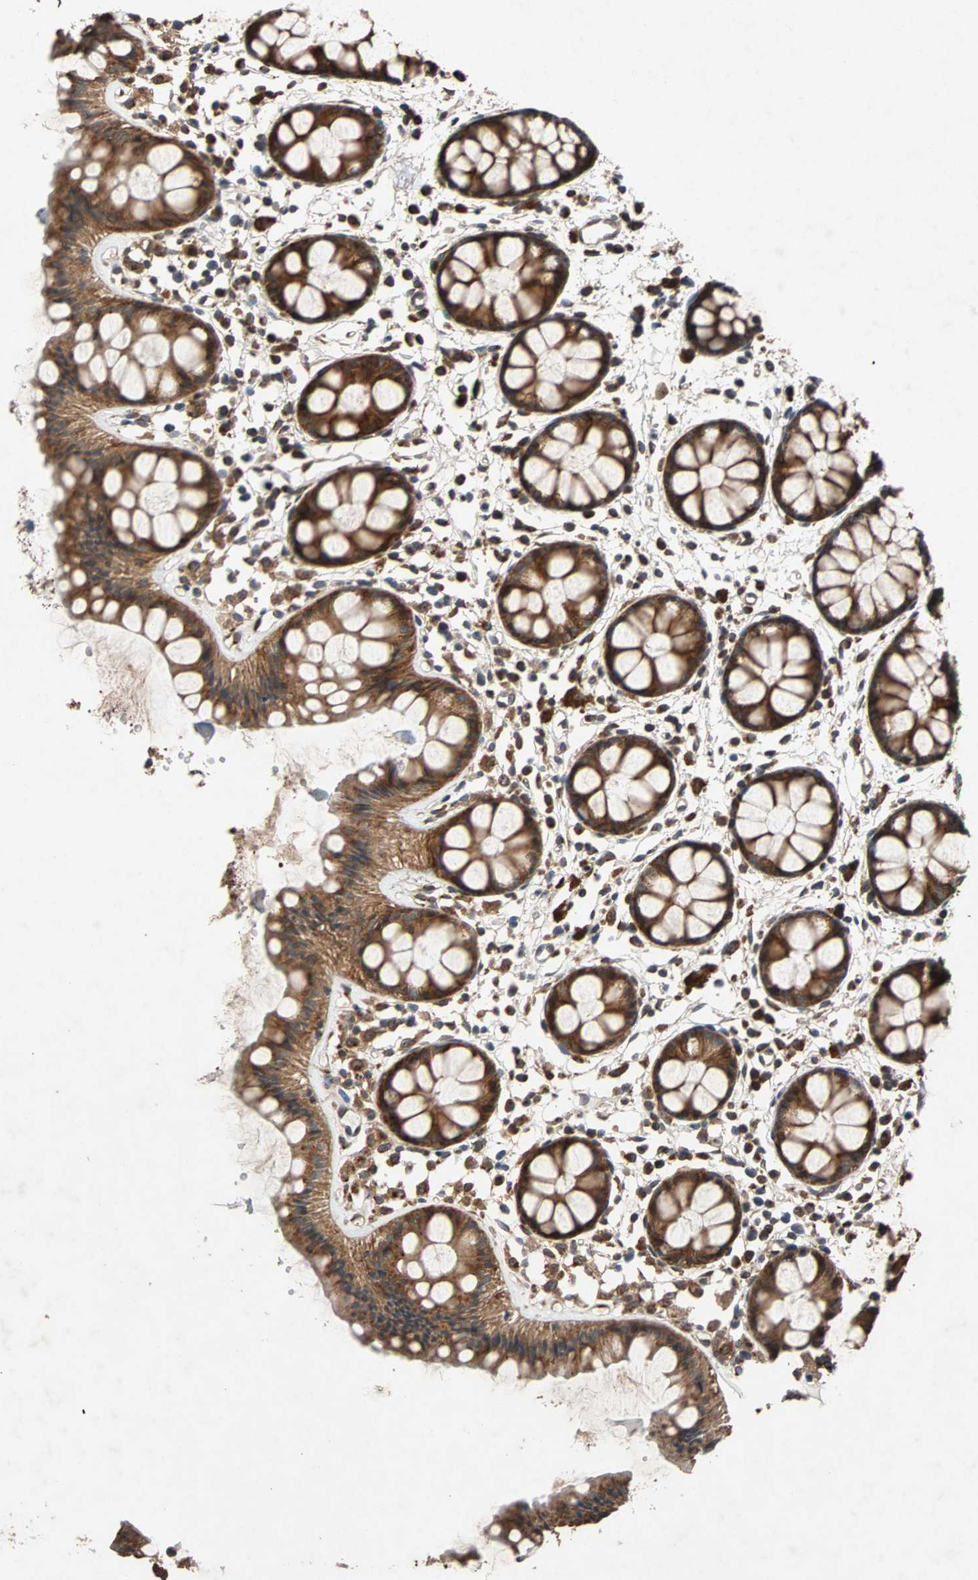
{"staining": {"intensity": "strong", "quantity": ">75%", "location": "cytoplasmic/membranous"}, "tissue": "rectum", "cell_type": "Glandular cells", "image_type": "normal", "snomed": [{"axis": "morphology", "description": "Normal tissue, NOS"}, {"axis": "topography", "description": "Rectum"}], "caption": "Protein analysis of unremarkable rectum reveals strong cytoplasmic/membranous expression in about >75% of glandular cells. Immunohistochemistry stains the protein in brown and the nuclei are stained blue.", "gene": "USP31", "patient": {"sex": "female", "age": 66}}